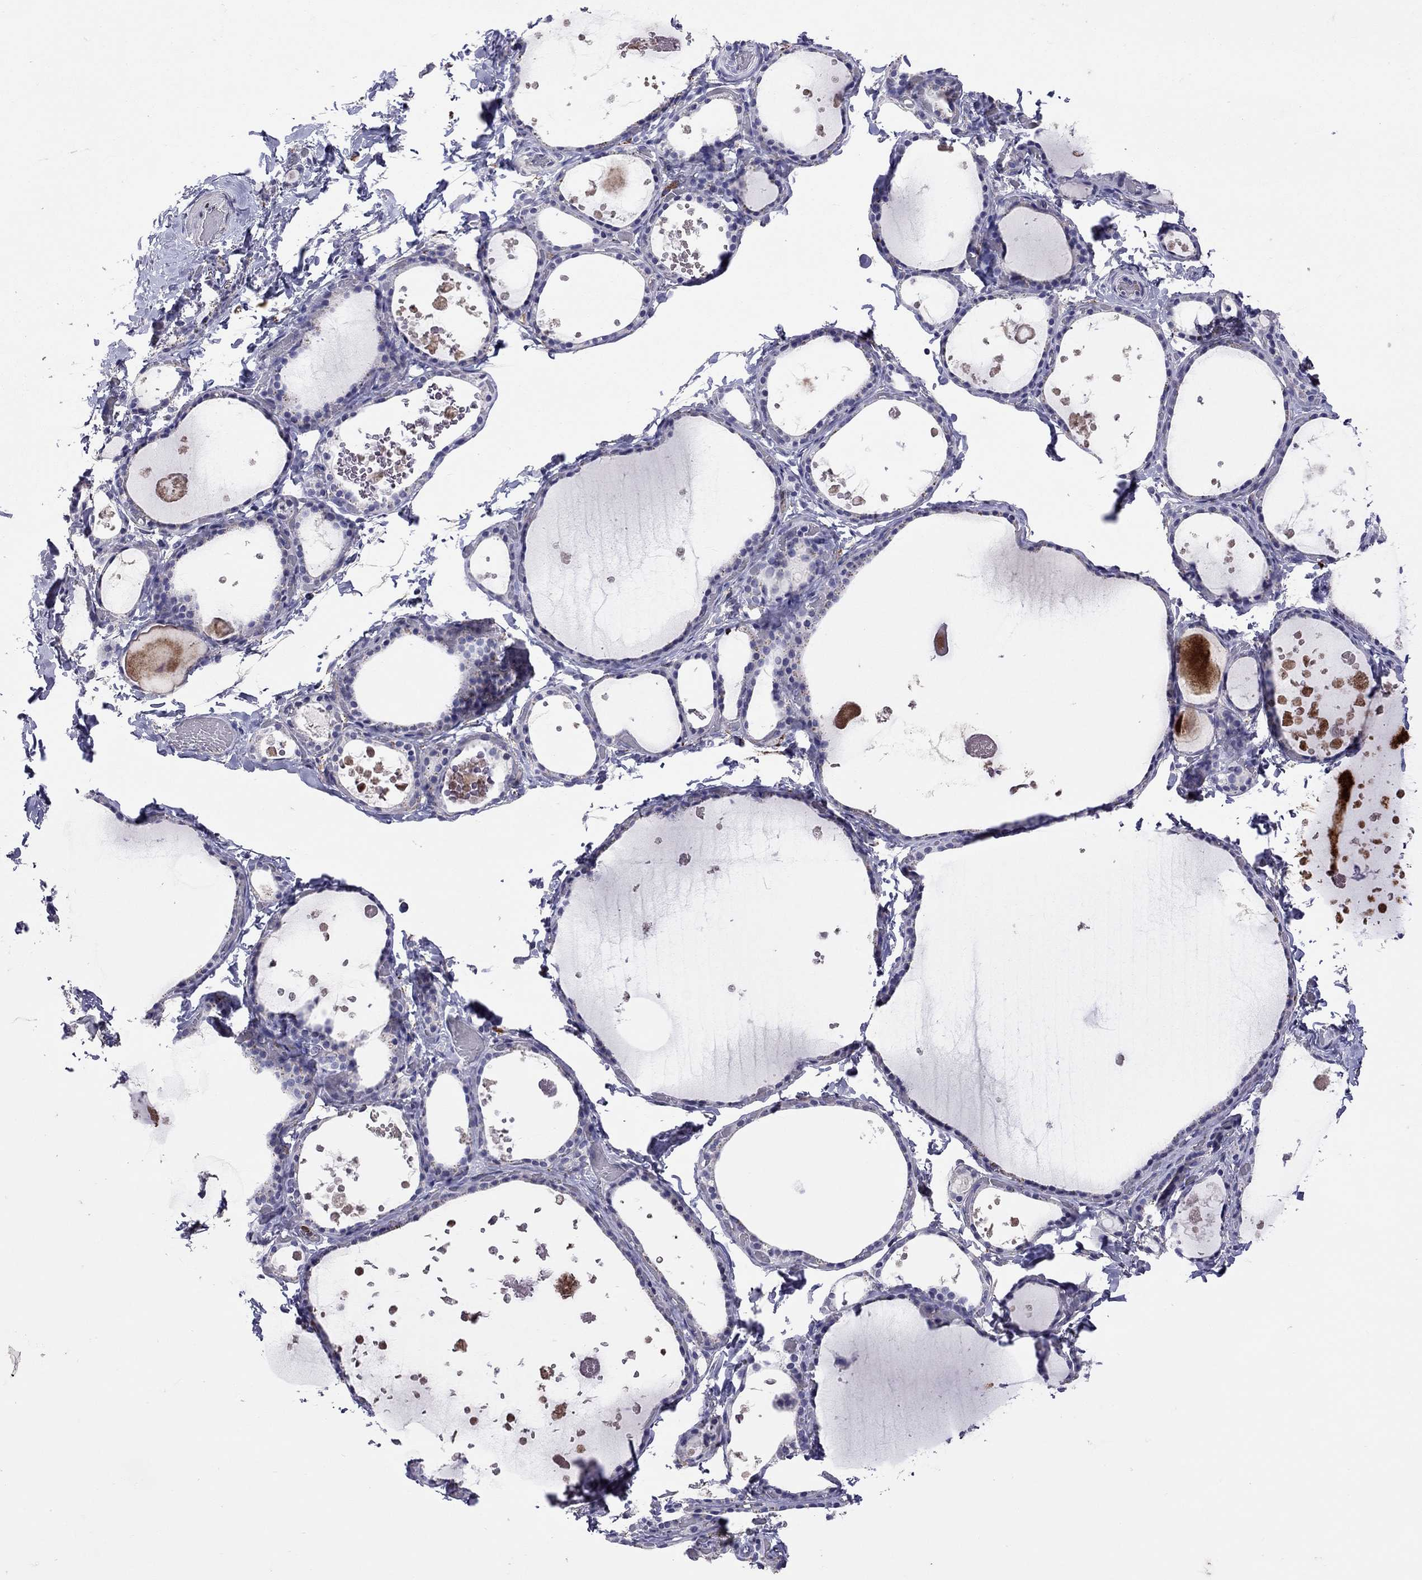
{"staining": {"intensity": "negative", "quantity": "none", "location": "none"}, "tissue": "thyroid gland", "cell_type": "Glandular cells", "image_type": "normal", "snomed": [{"axis": "morphology", "description": "Normal tissue, NOS"}, {"axis": "topography", "description": "Thyroid gland"}], "caption": "The image reveals no significant positivity in glandular cells of thyroid gland.", "gene": "SERPINA3", "patient": {"sex": "female", "age": 56}}